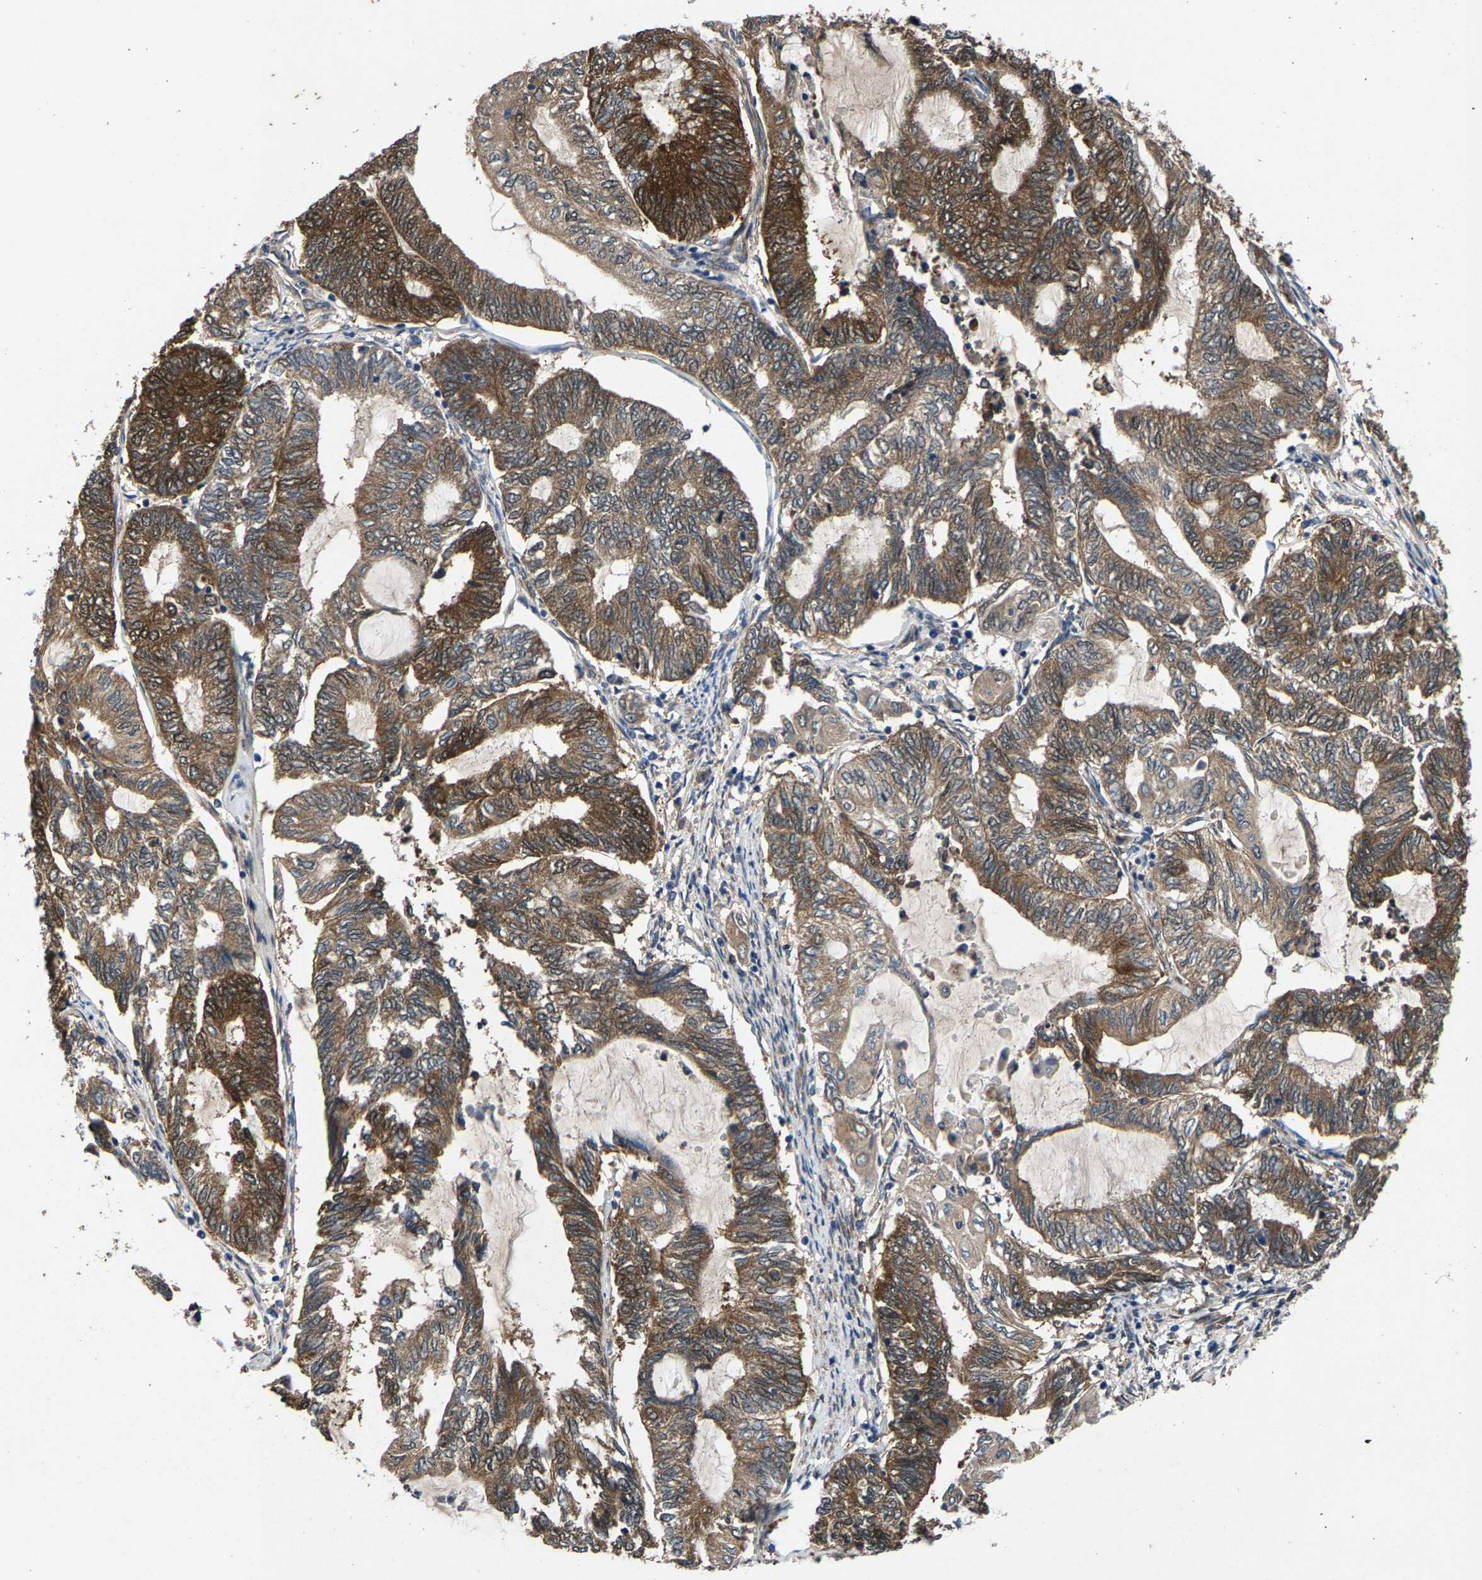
{"staining": {"intensity": "moderate", "quantity": ">75%", "location": "cytoplasmic/membranous"}, "tissue": "endometrial cancer", "cell_type": "Tumor cells", "image_type": "cancer", "snomed": [{"axis": "morphology", "description": "Adenocarcinoma, NOS"}, {"axis": "topography", "description": "Uterus"}, {"axis": "topography", "description": "Endometrium"}], "caption": "The photomicrograph shows immunohistochemical staining of endometrial cancer (adenocarcinoma). There is moderate cytoplasmic/membranous positivity is appreciated in approximately >75% of tumor cells.", "gene": "PDP1", "patient": {"sex": "female", "age": 70}}